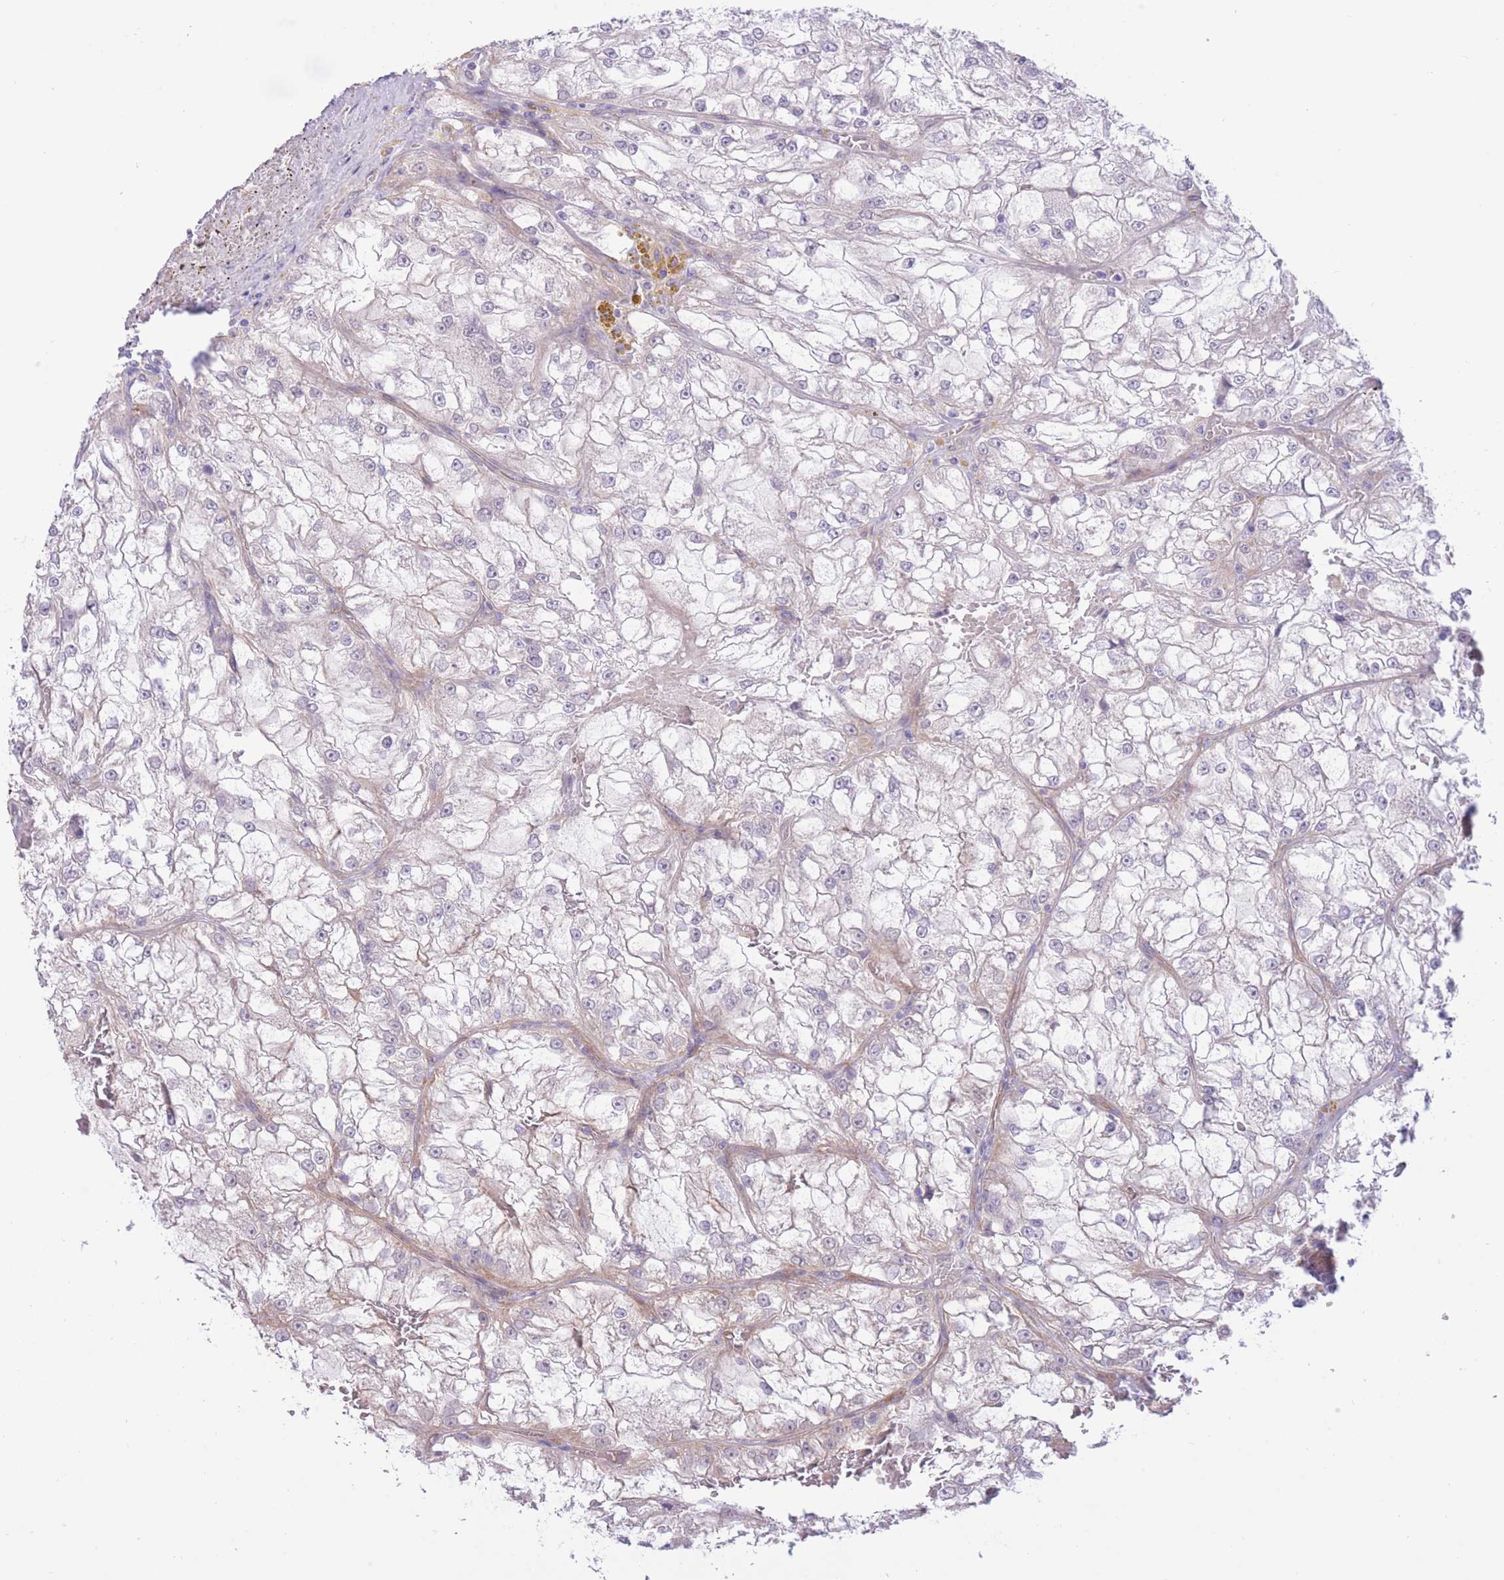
{"staining": {"intensity": "negative", "quantity": "none", "location": "none"}, "tissue": "renal cancer", "cell_type": "Tumor cells", "image_type": "cancer", "snomed": [{"axis": "morphology", "description": "Adenocarcinoma, NOS"}, {"axis": "topography", "description": "Kidney"}], "caption": "Renal cancer was stained to show a protein in brown. There is no significant positivity in tumor cells.", "gene": "MRPS31", "patient": {"sex": "female", "age": 72}}